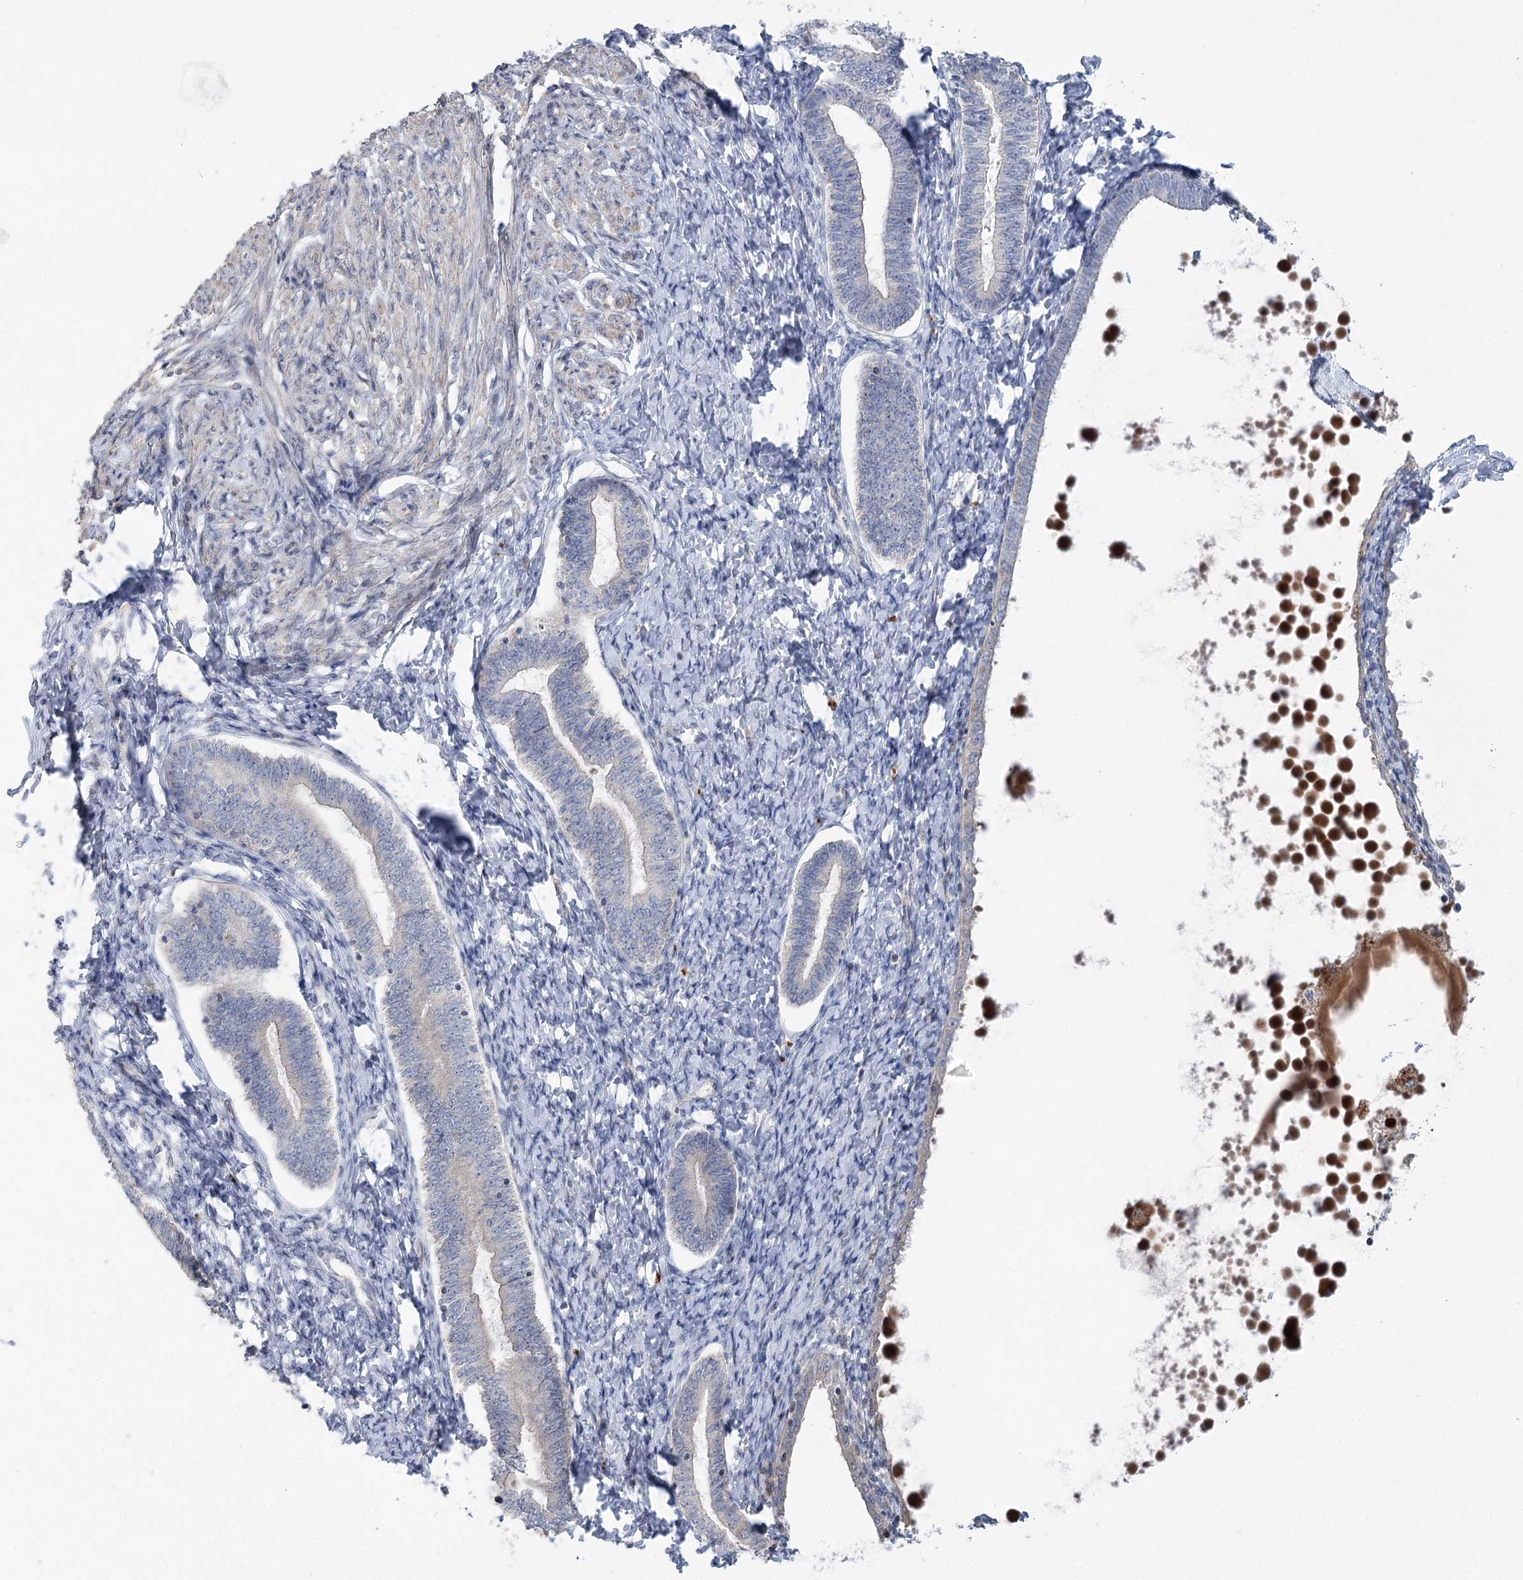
{"staining": {"intensity": "negative", "quantity": "none", "location": "none"}, "tissue": "endometrium", "cell_type": "Cells in endometrial stroma", "image_type": "normal", "snomed": [{"axis": "morphology", "description": "Normal tissue, NOS"}, {"axis": "topography", "description": "Endometrium"}], "caption": "A high-resolution histopathology image shows IHC staining of unremarkable endometrium, which shows no significant expression in cells in endometrial stroma. (DAB (3,3'-diaminobenzidine) immunohistochemistry (IHC) with hematoxylin counter stain).", "gene": "SCN11A", "patient": {"sex": "female", "age": 72}}